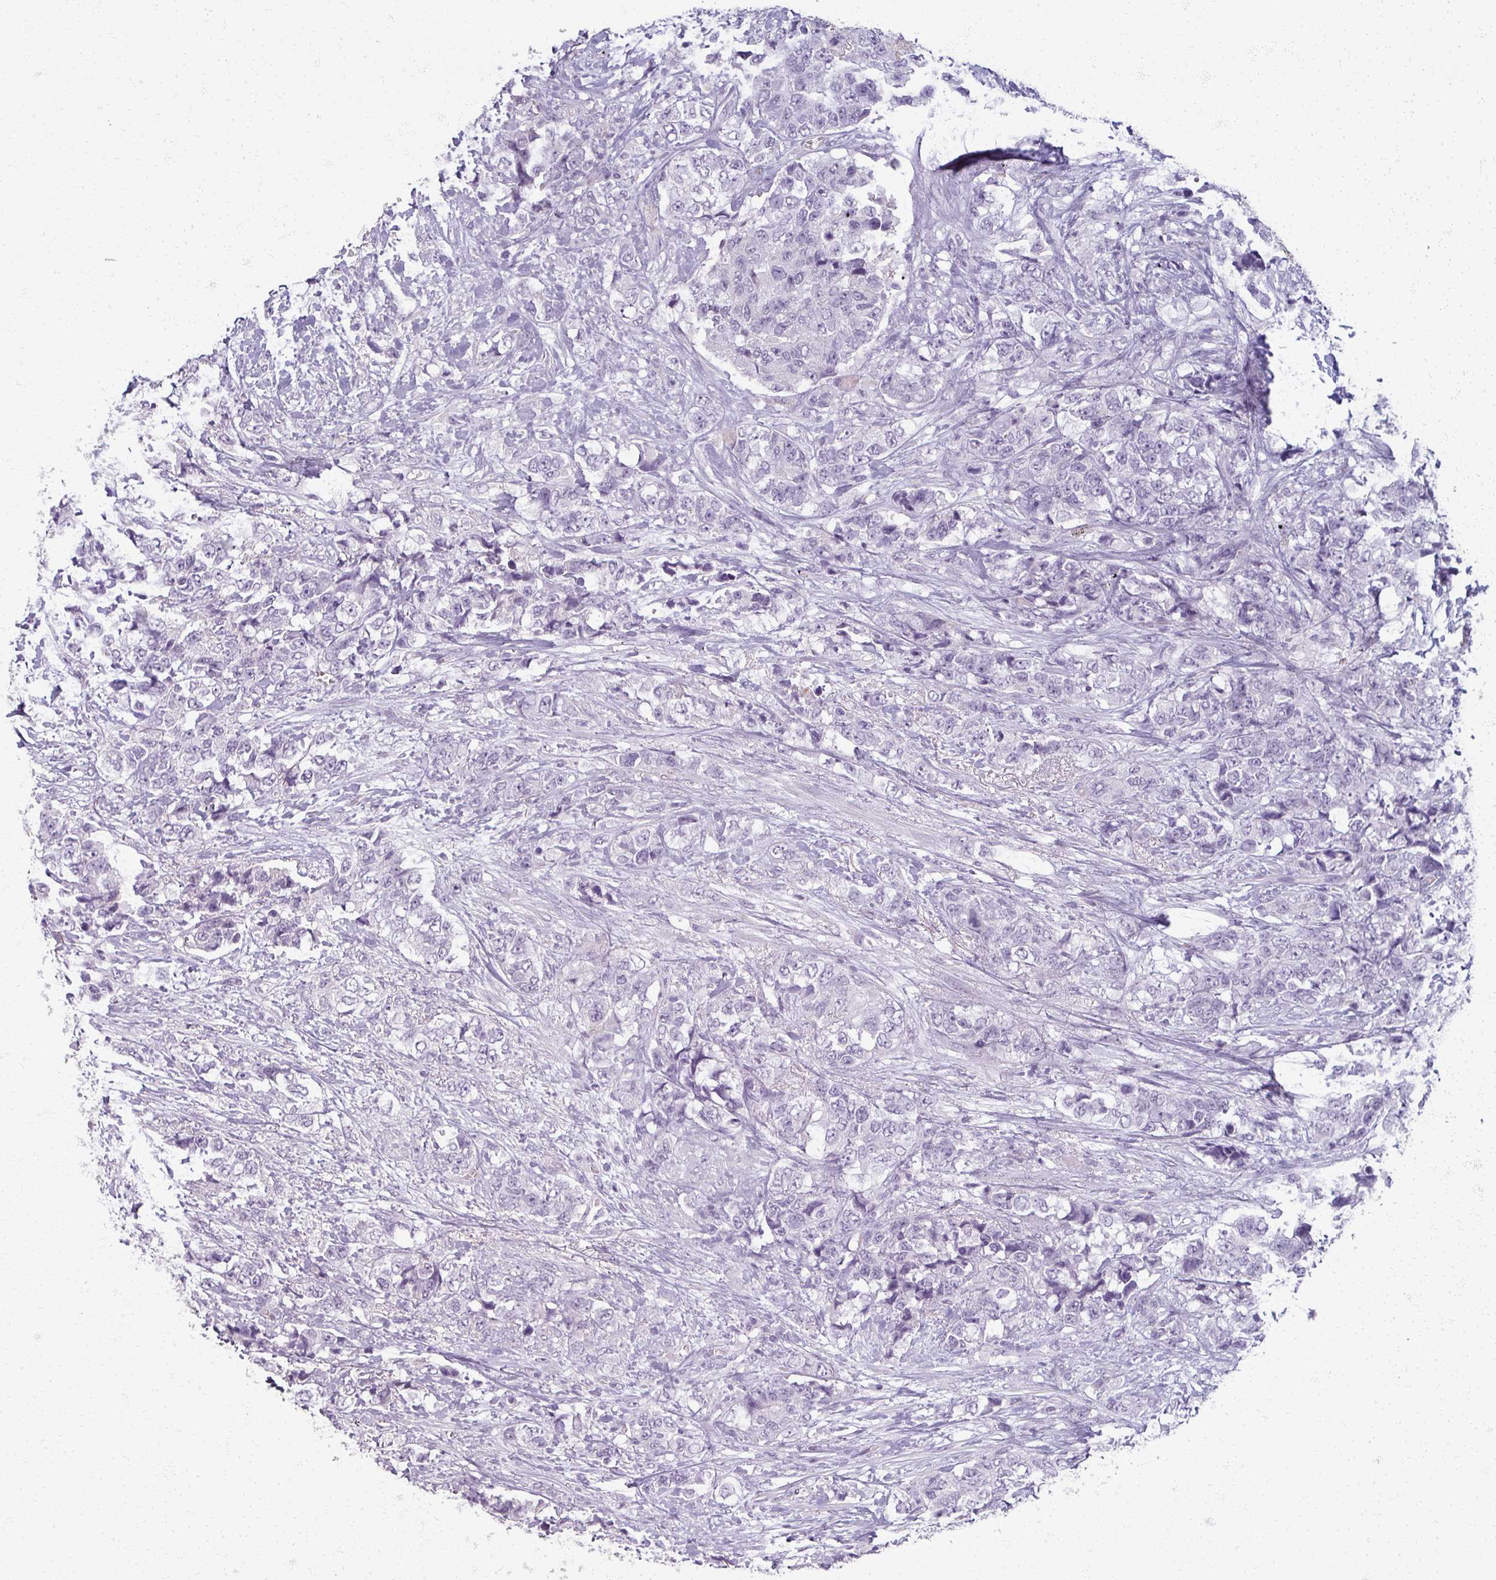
{"staining": {"intensity": "negative", "quantity": "none", "location": "none"}, "tissue": "urothelial cancer", "cell_type": "Tumor cells", "image_type": "cancer", "snomed": [{"axis": "morphology", "description": "Urothelial carcinoma, High grade"}, {"axis": "topography", "description": "Urinary bladder"}], "caption": "Urothelial cancer was stained to show a protein in brown. There is no significant staining in tumor cells.", "gene": "RFPL2", "patient": {"sex": "female", "age": 78}}